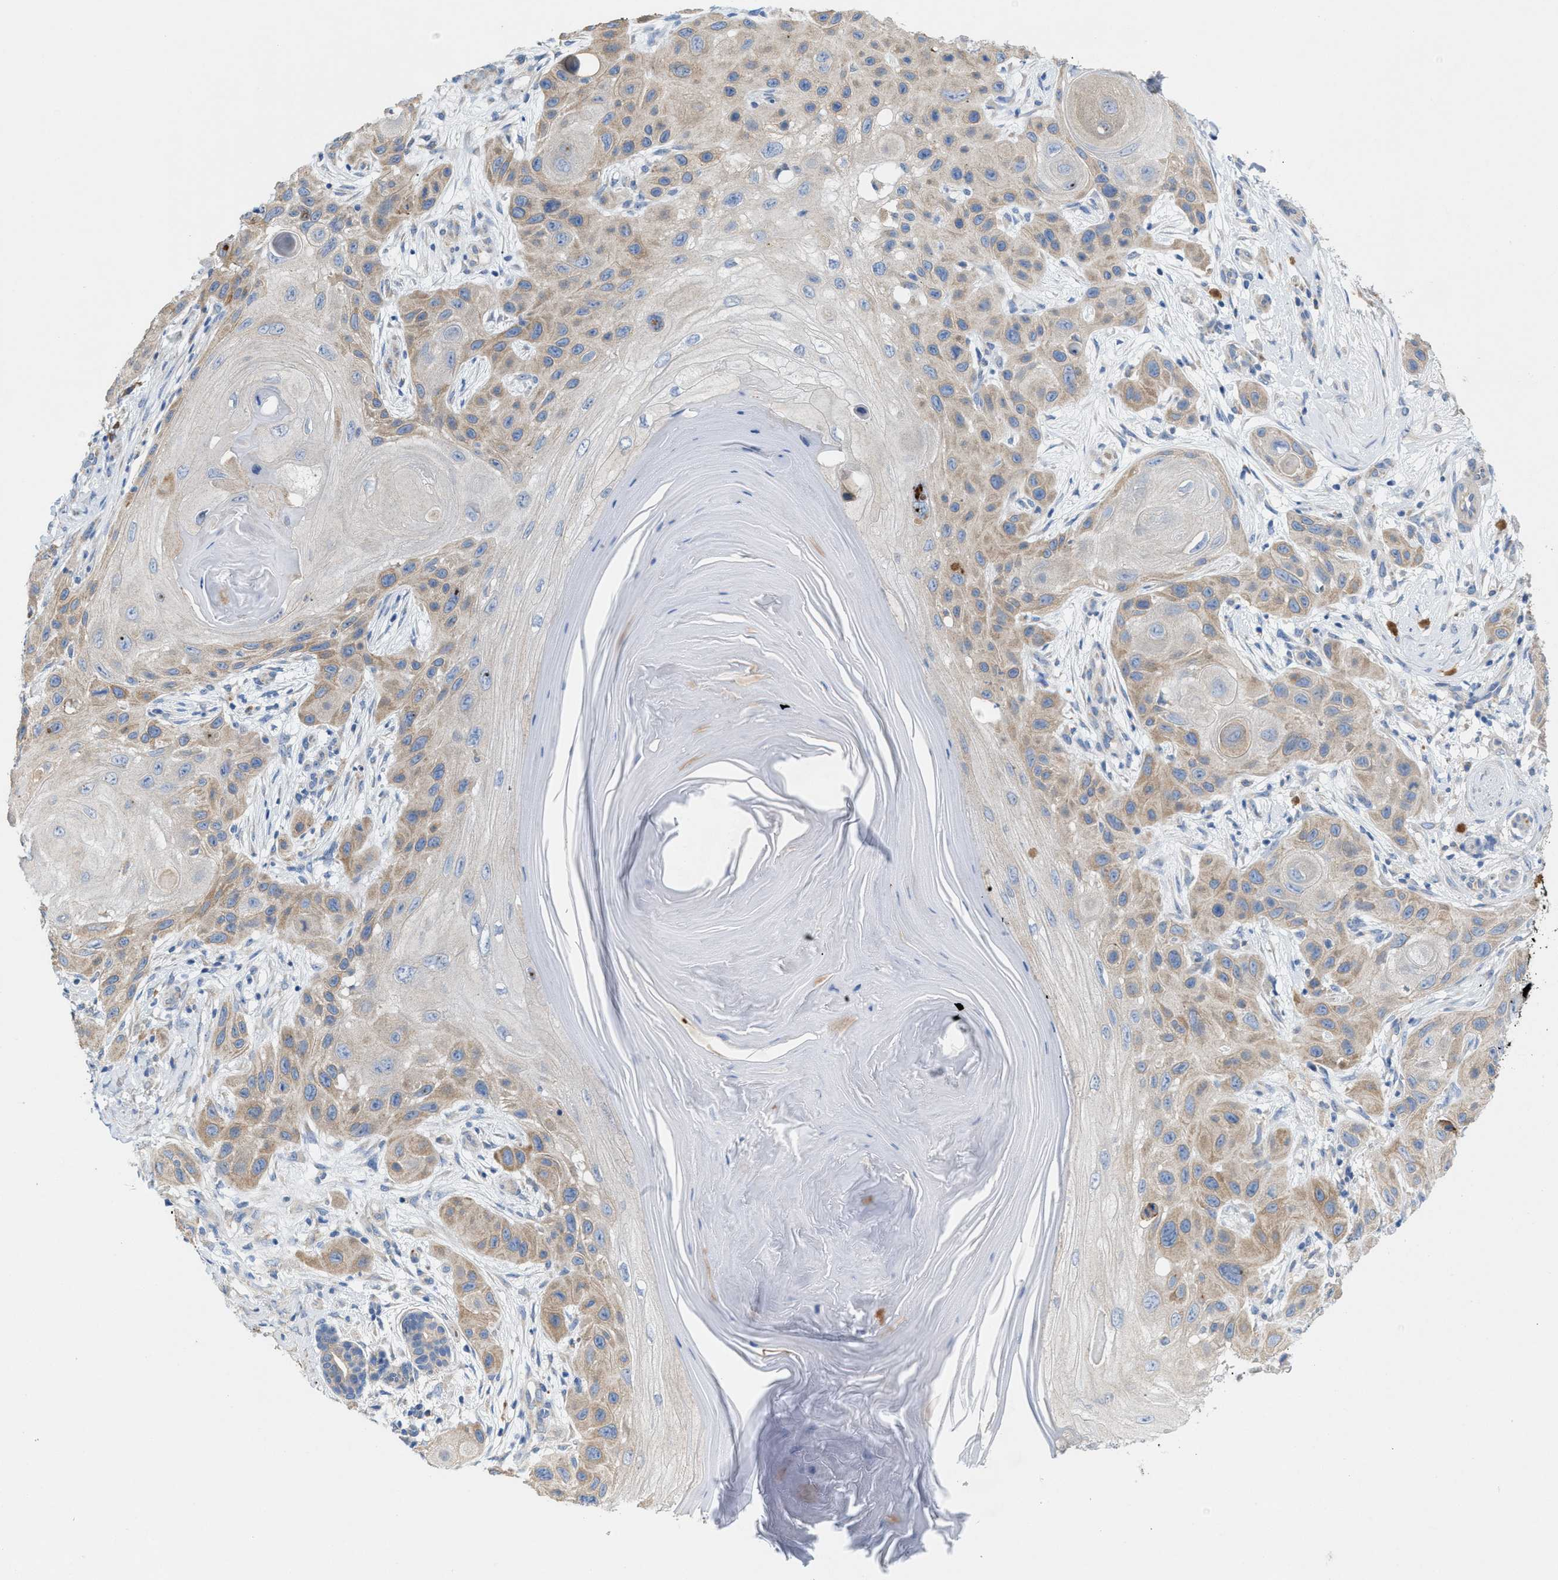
{"staining": {"intensity": "weak", "quantity": "25%-75%", "location": "cytoplasmic/membranous"}, "tissue": "skin cancer", "cell_type": "Tumor cells", "image_type": "cancer", "snomed": [{"axis": "morphology", "description": "Squamous cell carcinoma, NOS"}, {"axis": "topography", "description": "Skin"}], "caption": "A brown stain highlights weak cytoplasmic/membranous staining of a protein in human squamous cell carcinoma (skin) tumor cells.", "gene": "DYNC2I1", "patient": {"sex": "female", "age": 96}}